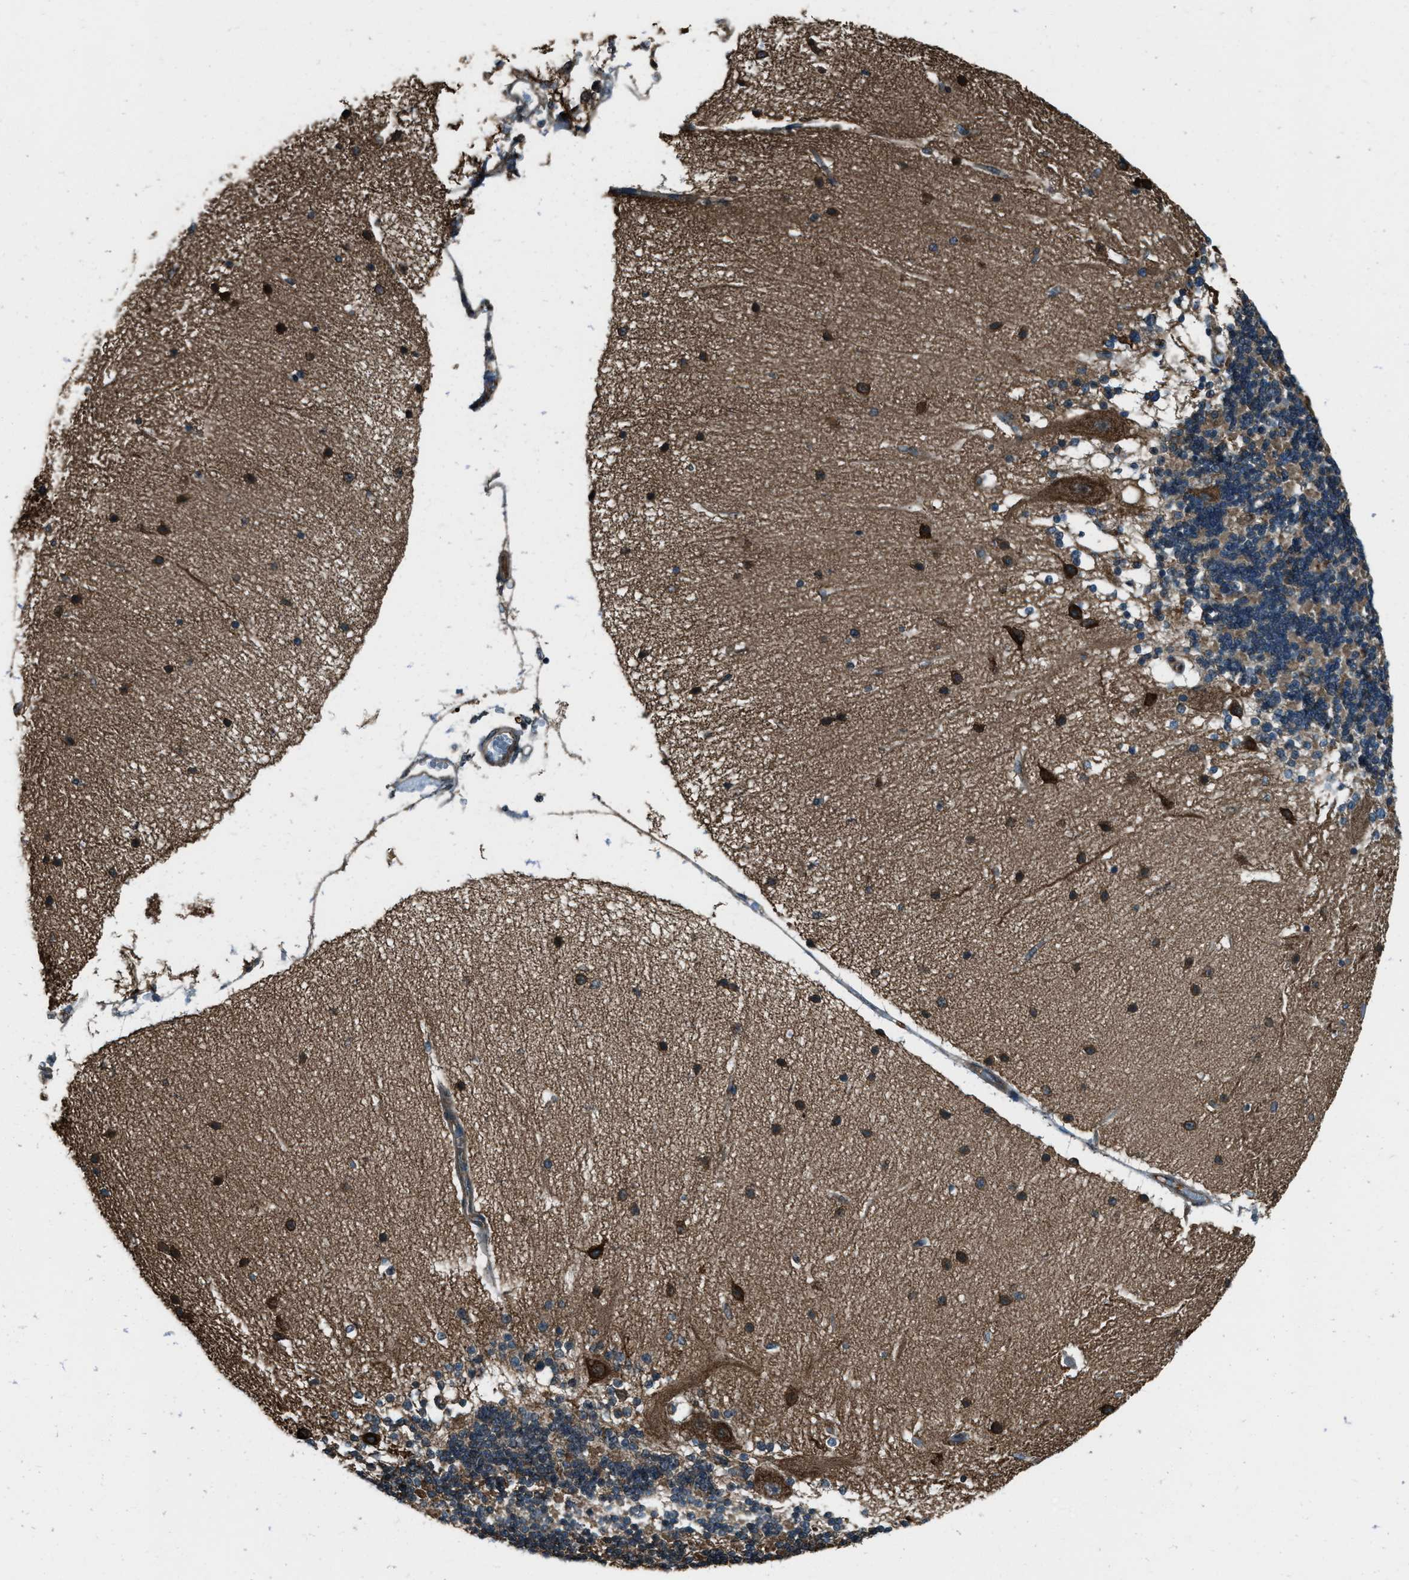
{"staining": {"intensity": "moderate", "quantity": ">75%", "location": "cytoplasmic/membranous"}, "tissue": "cerebellum", "cell_type": "Cells in granular layer", "image_type": "normal", "snomed": [{"axis": "morphology", "description": "Normal tissue, NOS"}, {"axis": "topography", "description": "Cerebellum"}], "caption": "A high-resolution image shows IHC staining of unremarkable cerebellum, which exhibits moderate cytoplasmic/membranous staining in approximately >75% of cells in granular layer.", "gene": "SVIL", "patient": {"sex": "female", "age": 54}}